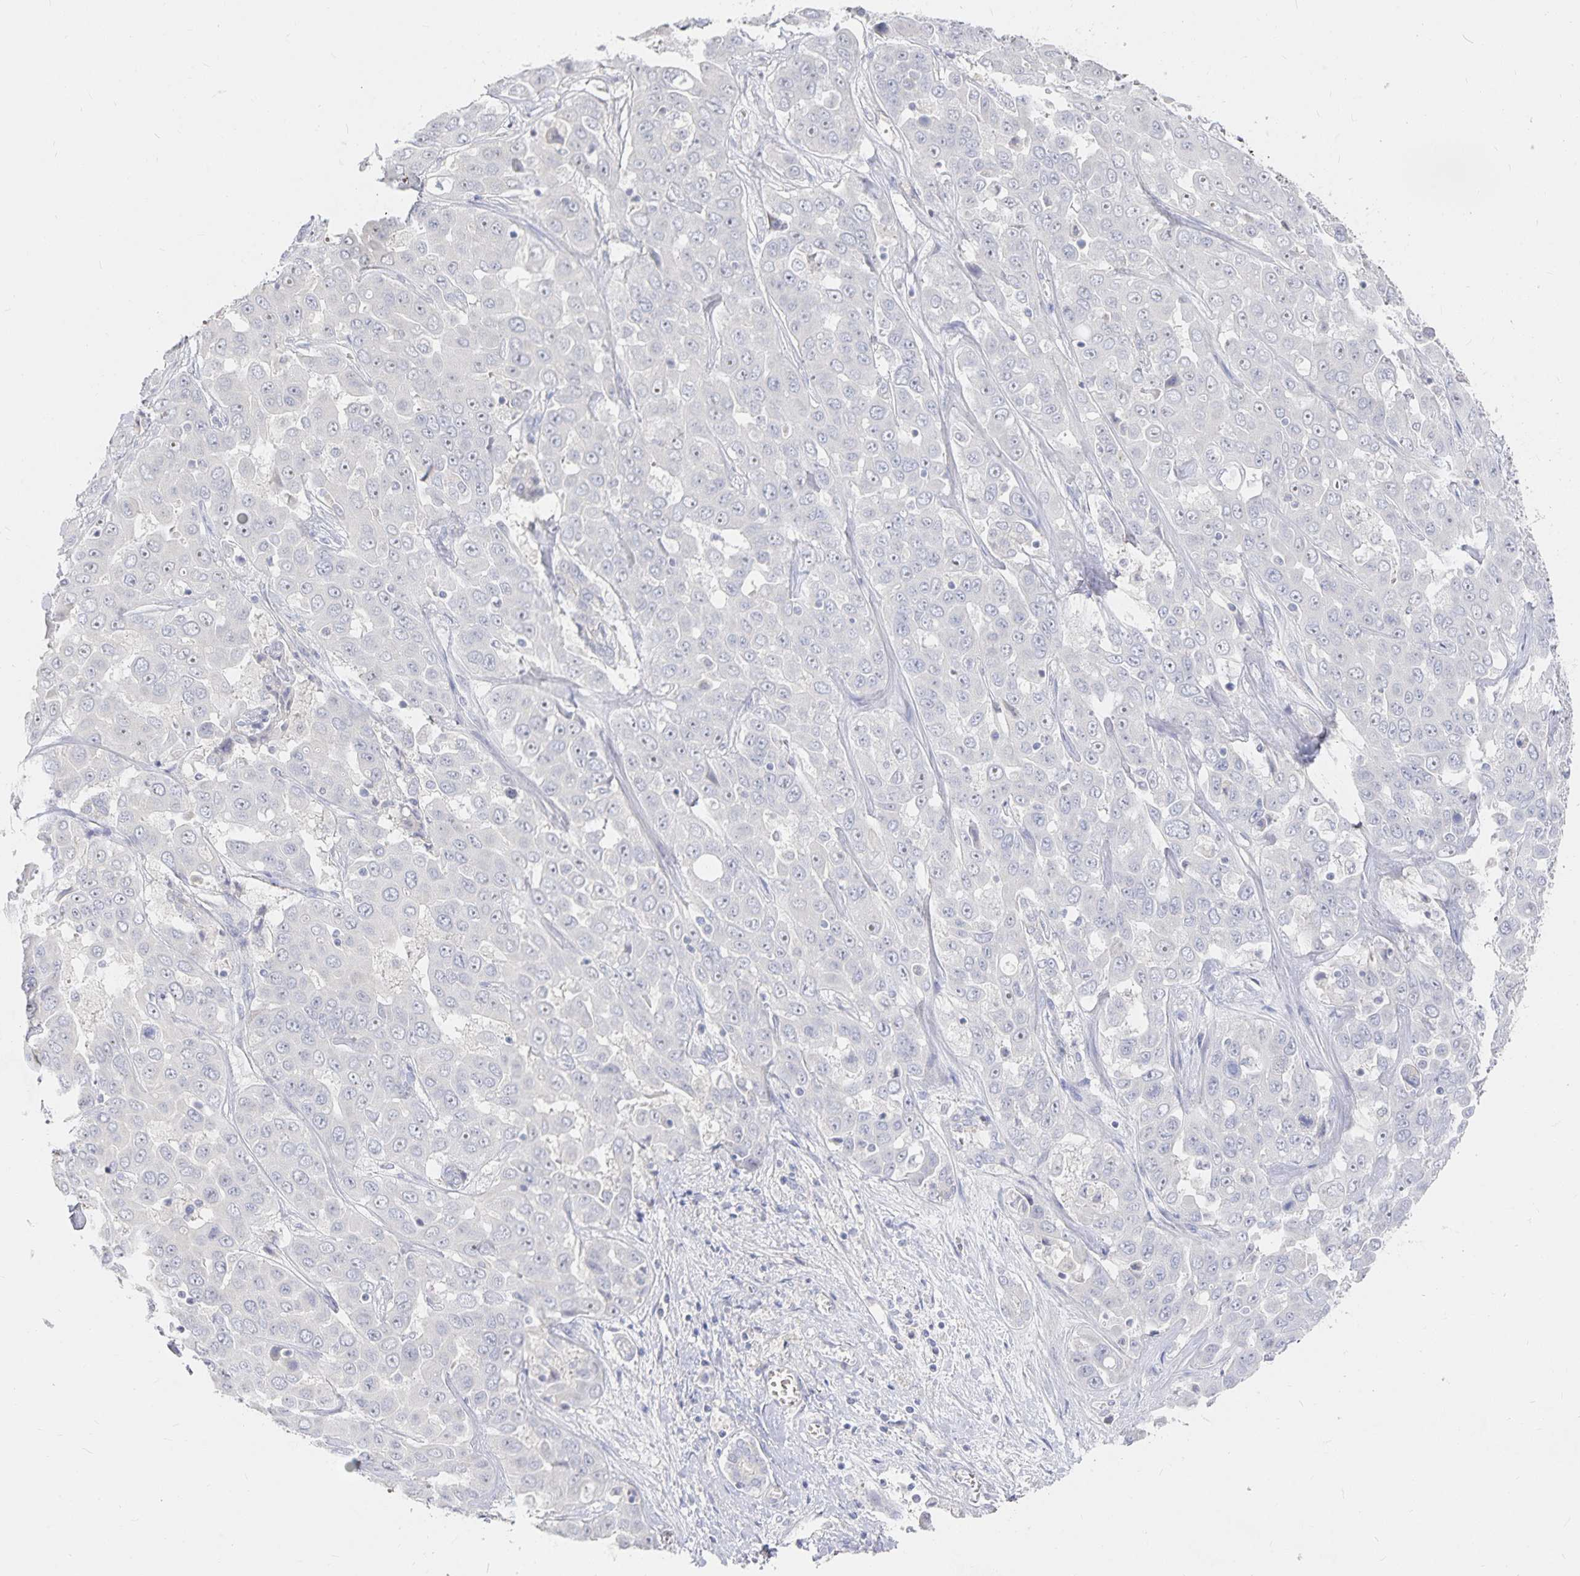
{"staining": {"intensity": "negative", "quantity": "none", "location": "none"}, "tissue": "liver cancer", "cell_type": "Tumor cells", "image_type": "cancer", "snomed": [{"axis": "morphology", "description": "Cholangiocarcinoma"}, {"axis": "topography", "description": "Liver"}], "caption": "Immunohistochemistry micrograph of human cholangiocarcinoma (liver) stained for a protein (brown), which shows no staining in tumor cells. (Stains: DAB immunohistochemistry (IHC) with hematoxylin counter stain, Microscopy: brightfield microscopy at high magnification).", "gene": "DNAH9", "patient": {"sex": "female", "age": 52}}